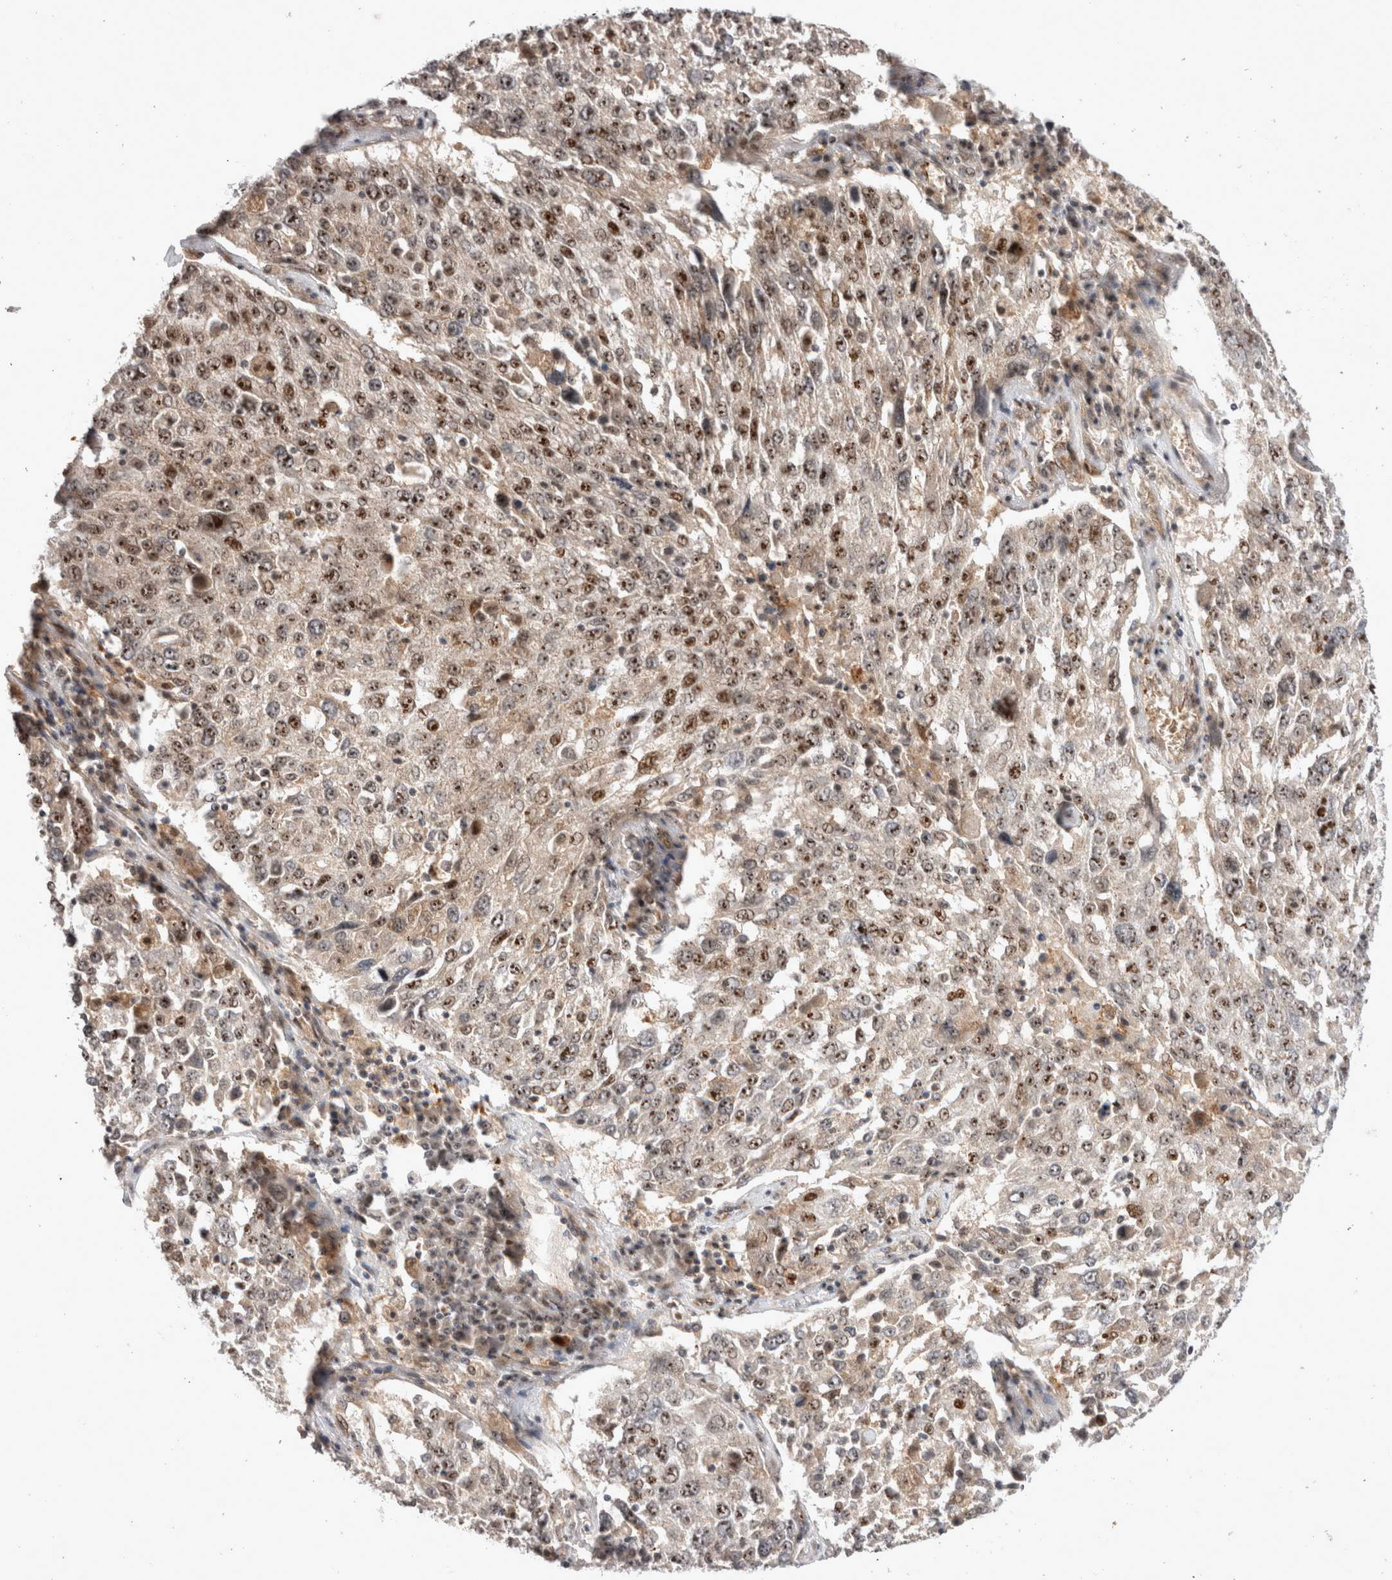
{"staining": {"intensity": "strong", "quantity": ">75%", "location": "nuclear"}, "tissue": "lung cancer", "cell_type": "Tumor cells", "image_type": "cancer", "snomed": [{"axis": "morphology", "description": "Squamous cell carcinoma, NOS"}, {"axis": "topography", "description": "Lung"}], "caption": "Tumor cells show high levels of strong nuclear expression in about >75% of cells in lung squamous cell carcinoma.", "gene": "STK11", "patient": {"sex": "male", "age": 65}}